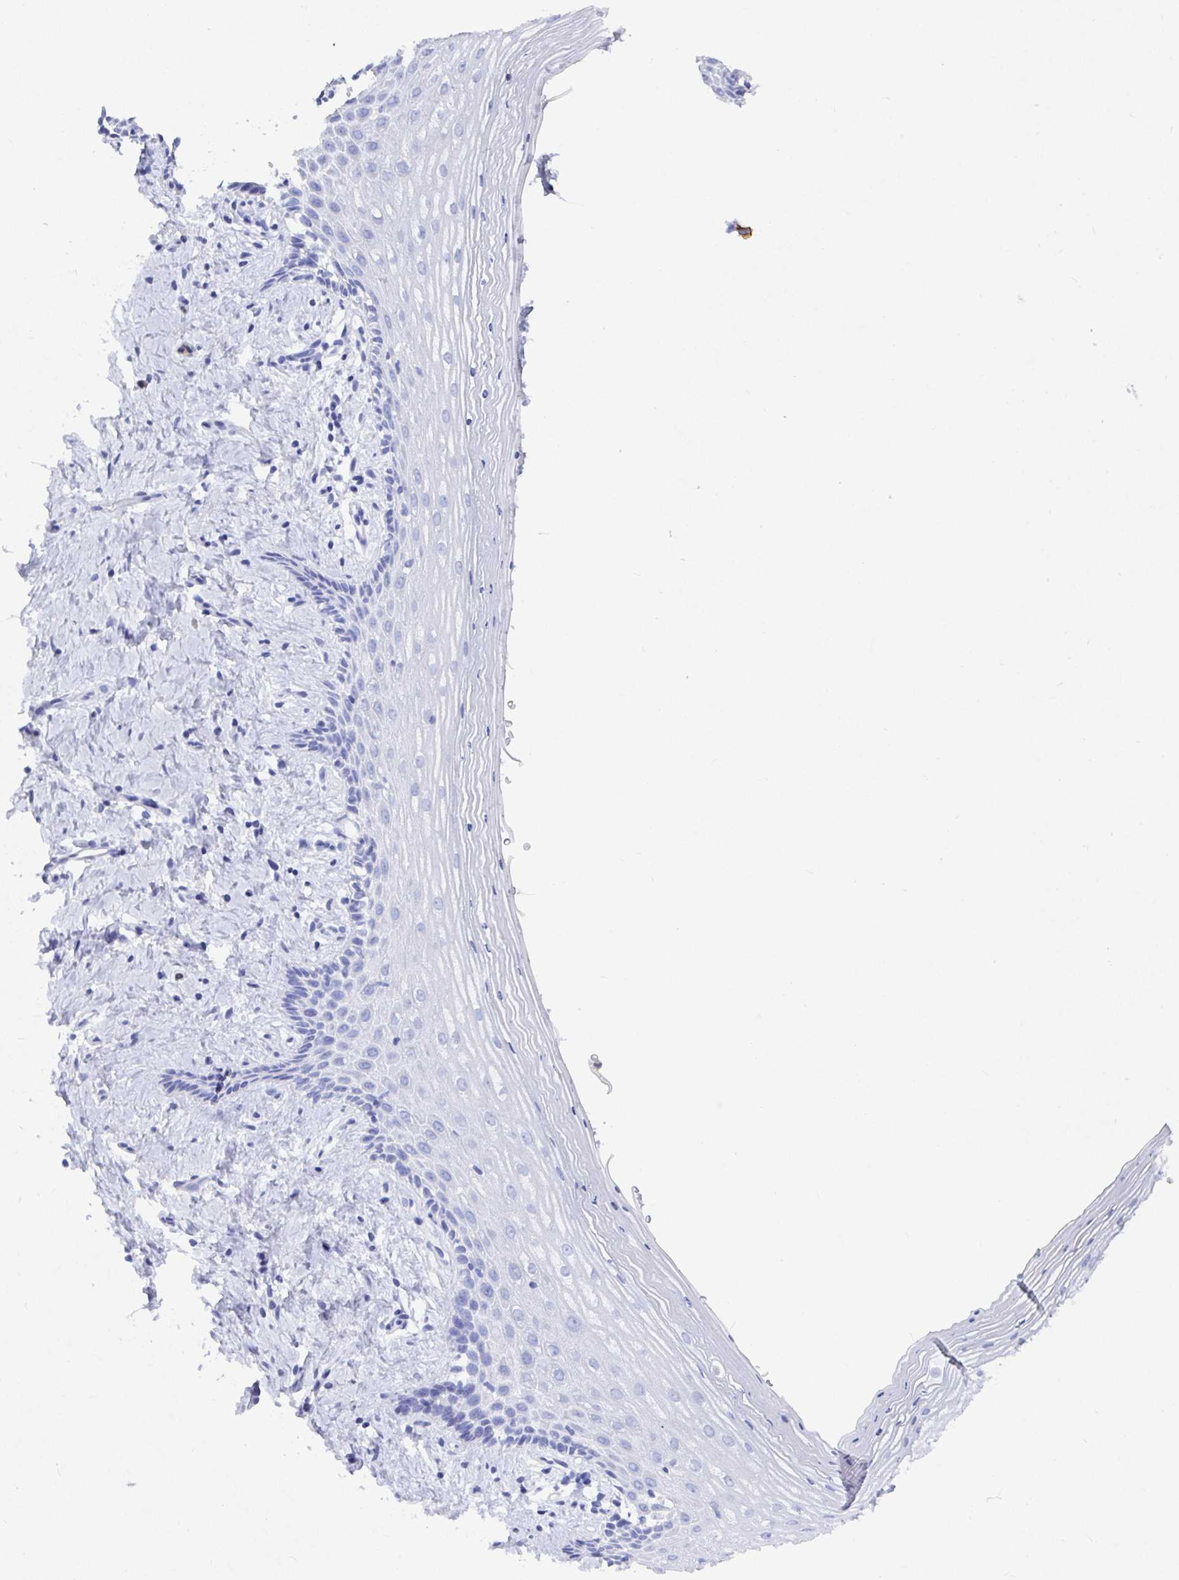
{"staining": {"intensity": "negative", "quantity": "none", "location": "none"}, "tissue": "vagina", "cell_type": "Squamous epithelial cells", "image_type": "normal", "snomed": [{"axis": "morphology", "description": "Normal tissue, NOS"}, {"axis": "topography", "description": "Vagina"}], "caption": "Photomicrograph shows no protein staining in squamous epithelial cells of unremarkable vagina. Nuclei are stained in blue.", "gene": "CLDN8", "patient": {"sex": "female", "age": 42}}